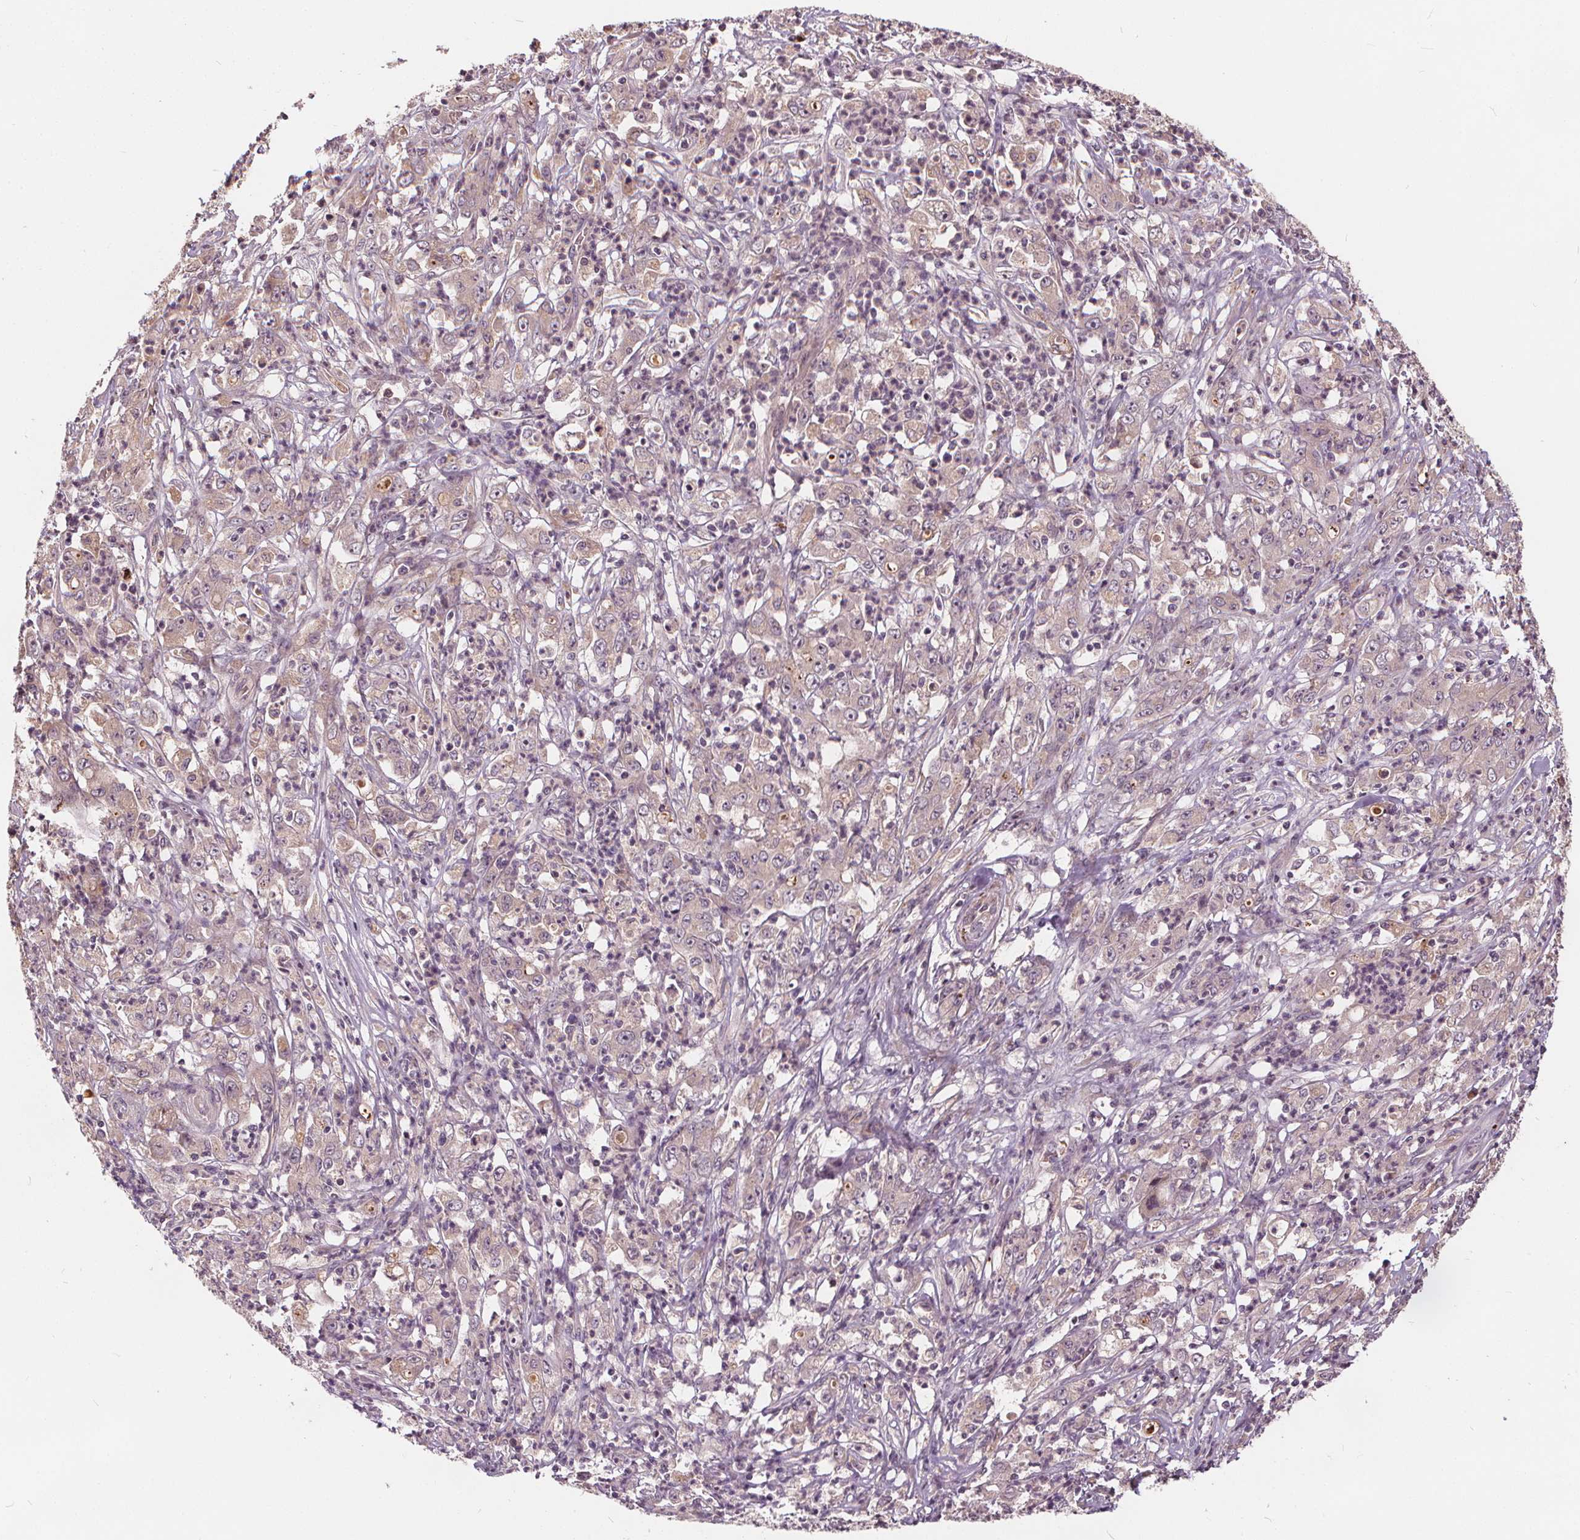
{"staining": {"intensity": "weak", "quantity": "25%-75%", "location": "cytoplasmic/membranous"}, "tissue": "stomach cancer", "cell_type": "Tumor cells", "image_type": "cancer", "snomed": [{"axis": "morphology", "description": "Adenocarcinoma, NOS"}, {"axis": "topography", "description": "Stomach, lower"}], "caption": "Human stomach cancer (adenocarcinoma) stained with a brown dye demonstrates weak cytoplasmic/membranous positive positivity in about 25%-75% of tumor cells.", "gene": "IPO13", "patient": {"sex": "female", "age": 71}}